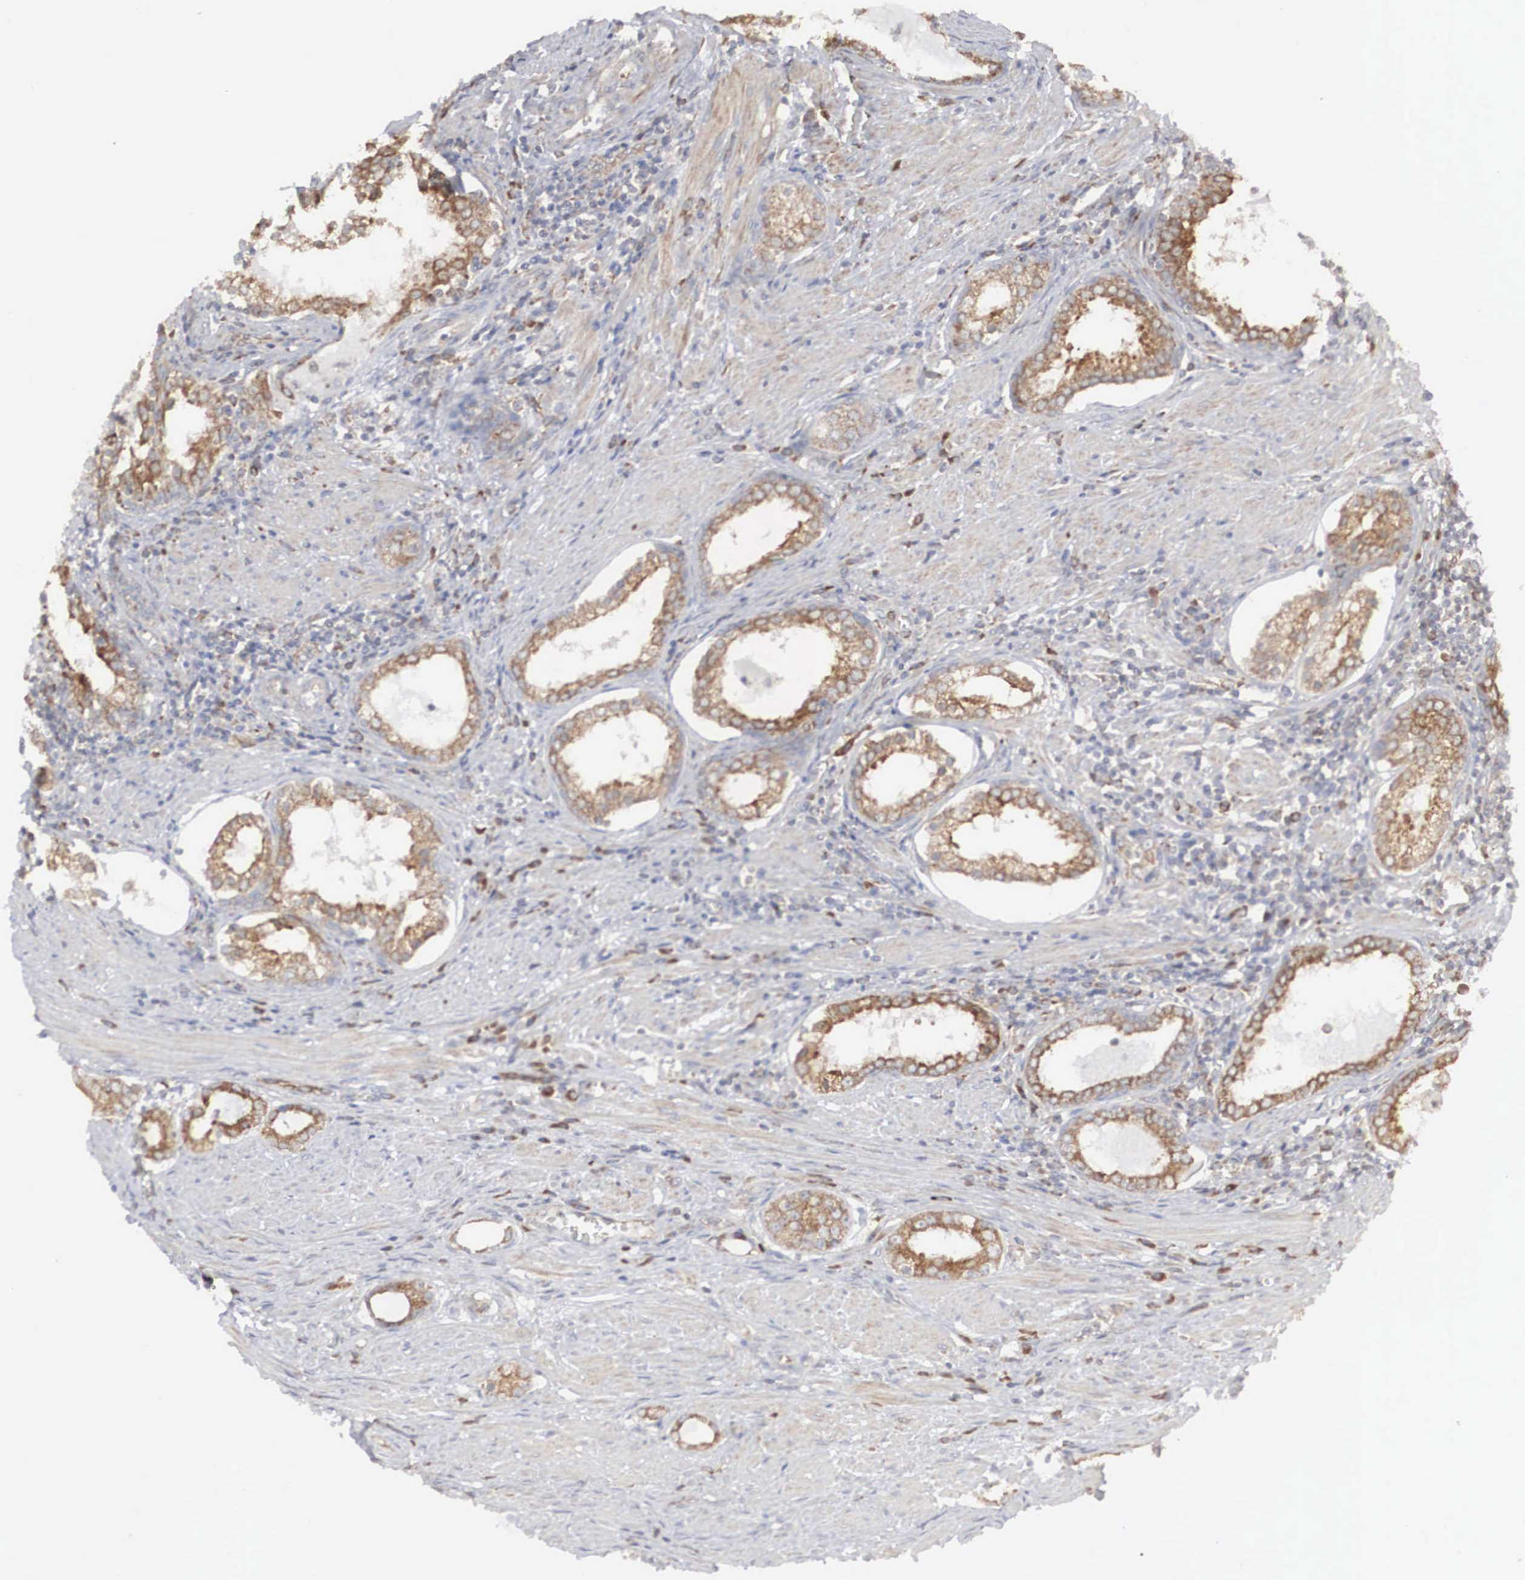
{"staining": {"intensity": "moderate", "quantity": ">75%", "location": "cytoplasmic/membranous"}, "tissue": "prostate cancer", "cell_type": "Tumor cells", "image_type": "cancer", "snomed": [{"axis": "morphology", "description": "Adenocarcinoma, Medium grade"}, {"axis": "topography", "description": "Prostate"}], "caption": "Prostate cancer (adenocarcinoma (medium-grade)) tissue demonstrates moderate cytoplasmic/membranous staining in about >75% of tumor cells, visualized by immunohistochemistry.", "gene": "MIA2", "patient": {"sex": "male", "age": 73}}